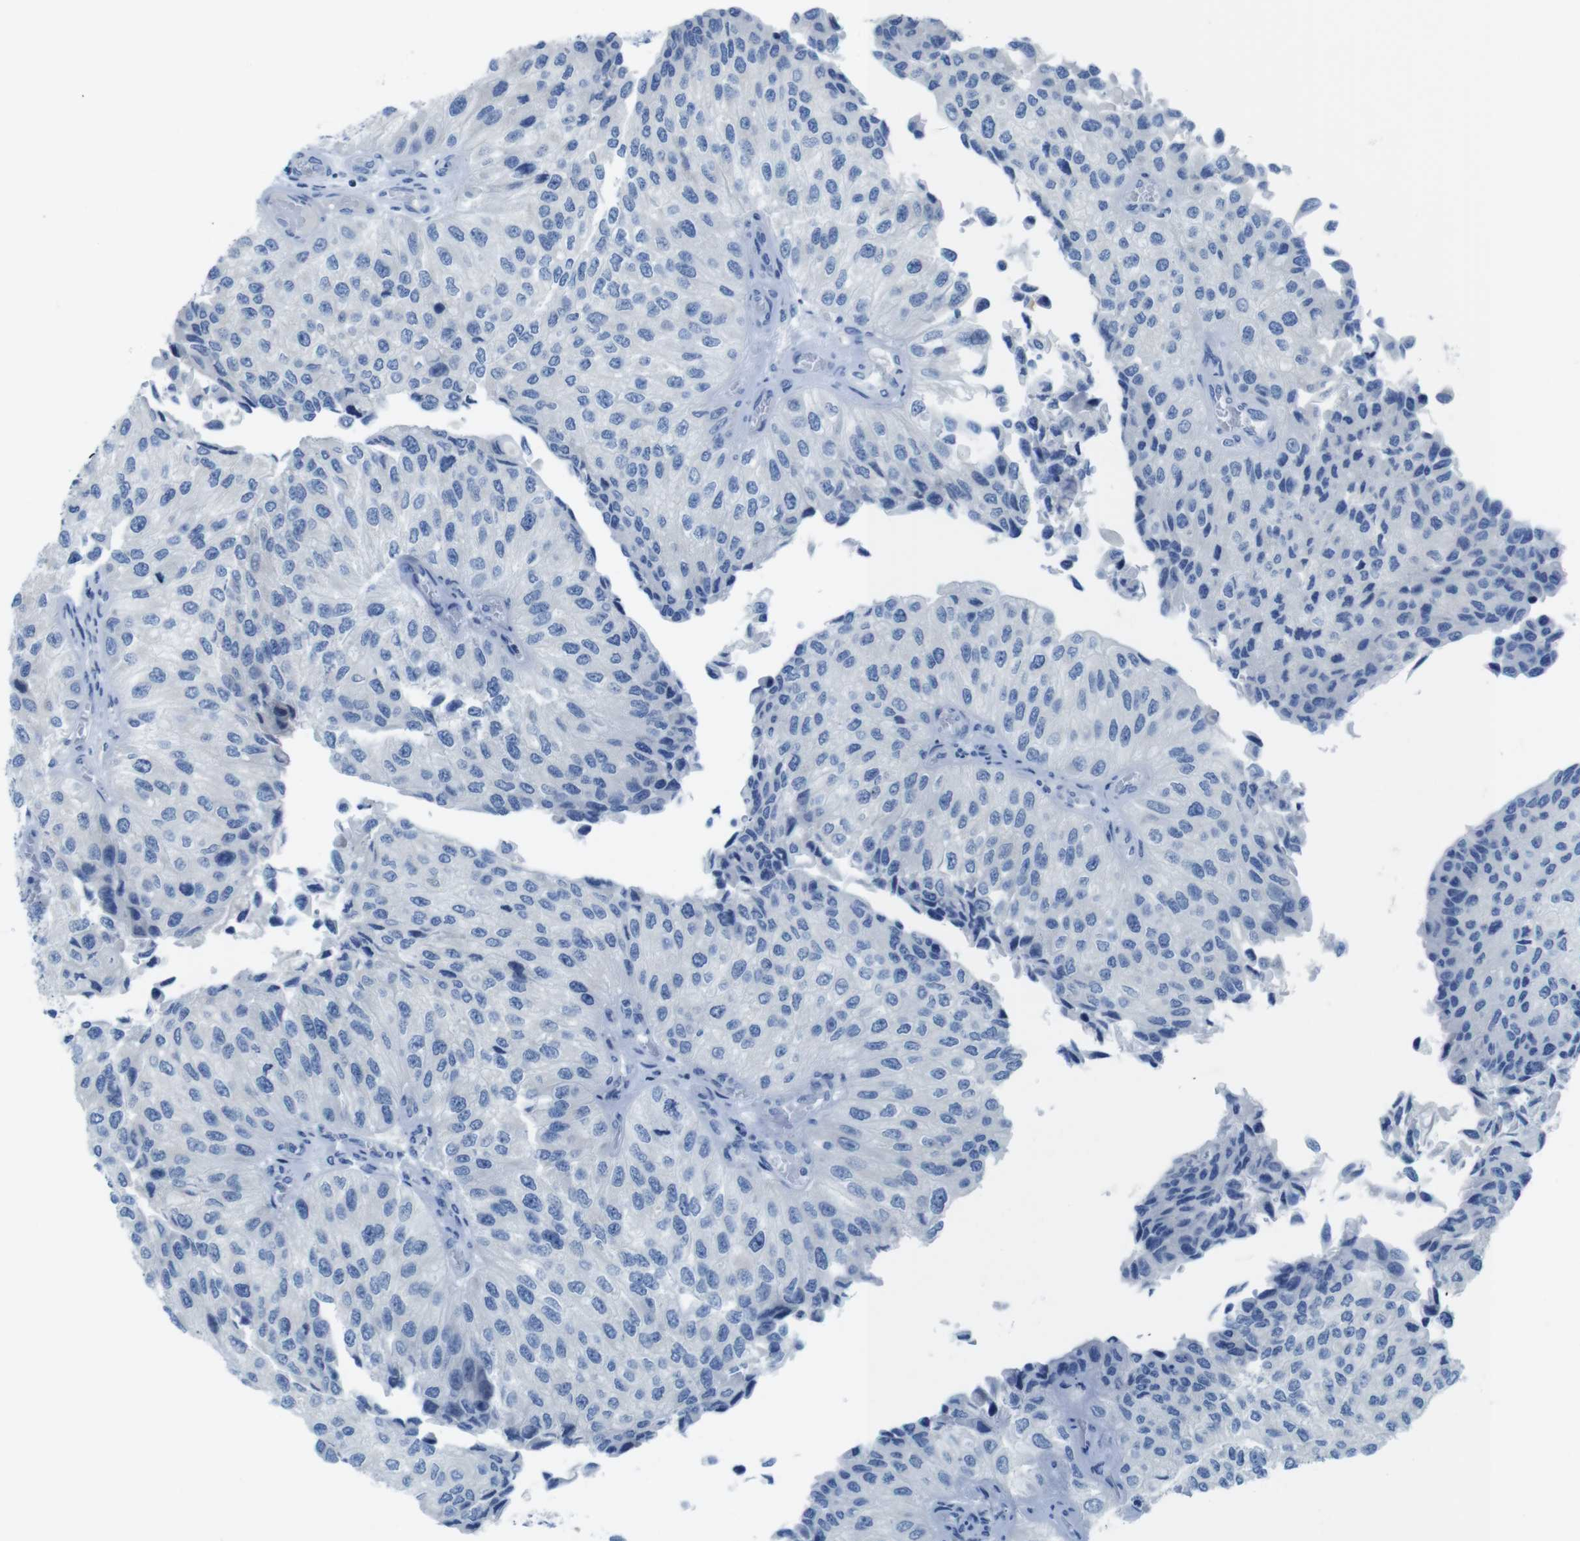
{"staining": {"intensity": "negative", "quantity": "none", "location": "none"}, "tissue": "urothelial cancer", "cell_type": "Tumor cells", "image_type": "cancer", "snomed": [{"axis": "morphology", "description": "Urothelial carcinoma, High grade"}, {"axis": "topography", "description": "Kidney"}, {"axis": "topography", "description": "Urinary bladder"}], "caption": "DAB immunohistochemical staining of urothelial carcinoma (high-grade) demonstrates no significant staining in tumor cells.", "gene": "ASIC5", "patient": {"sex": "male", "age": 77}}